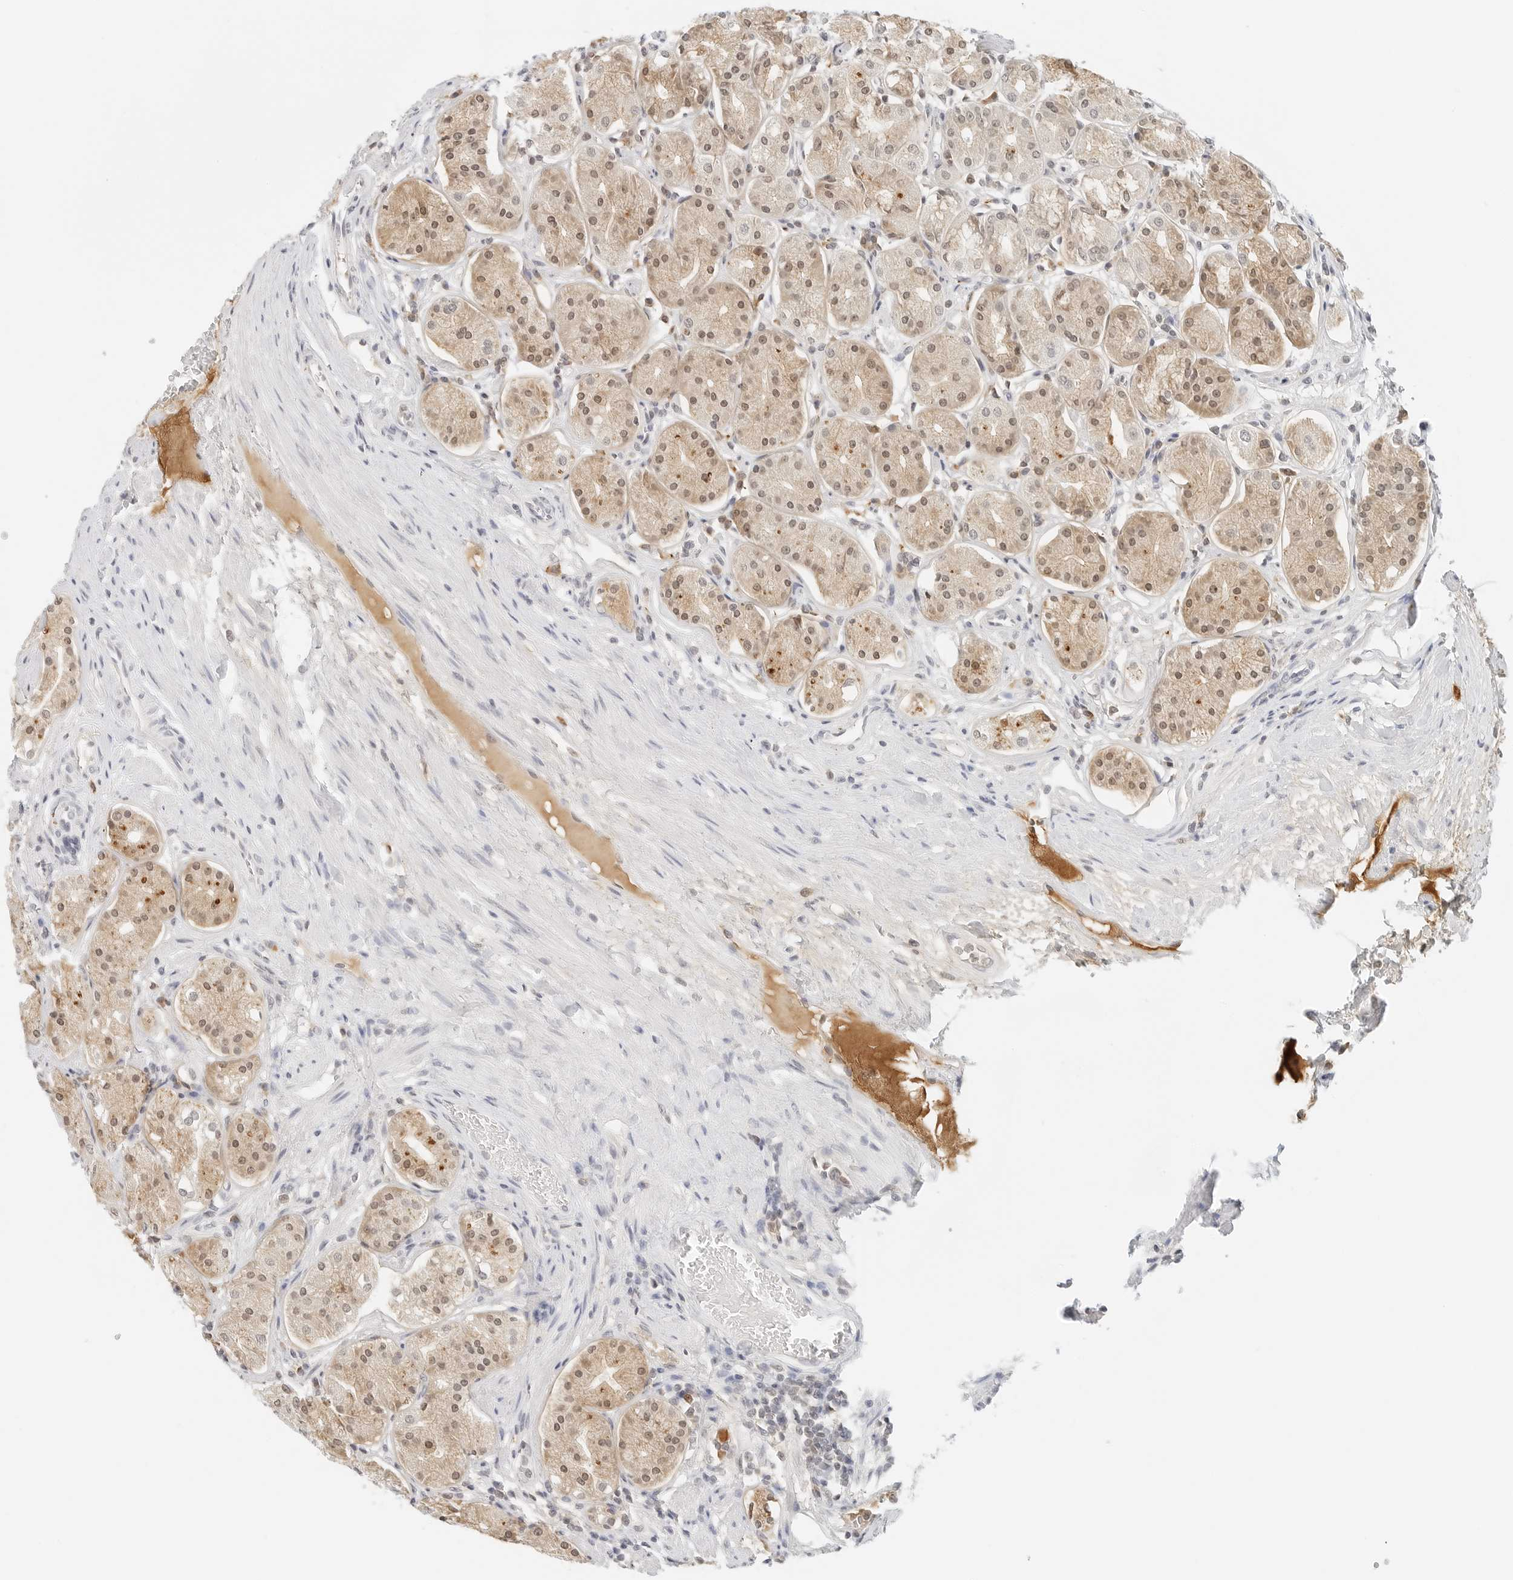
{"staining": {"intensity": "moderate", "quantity": ">75%", "location": "cytoplasmic/membranous,nuclear"}, "tissue": "stomach", "cell_type": "Glandular cells", "image_type": "normal", "snomed": [{"axis": "morphology", "description": "Normal tissue, NOS"}, {"axis": "topography", "description": "Stomach"}, {"axis": "topography", "description": "Stomach, lower"}], "caption": "Immunohistochemistry (IHC) of benign human stomach displays medium levels of moderate cytoplasmic/membranous,nuclear staining in about >75% of glandular cells.", "gene": "NEO1", "patient": {"sex": "female", "age": 56}}